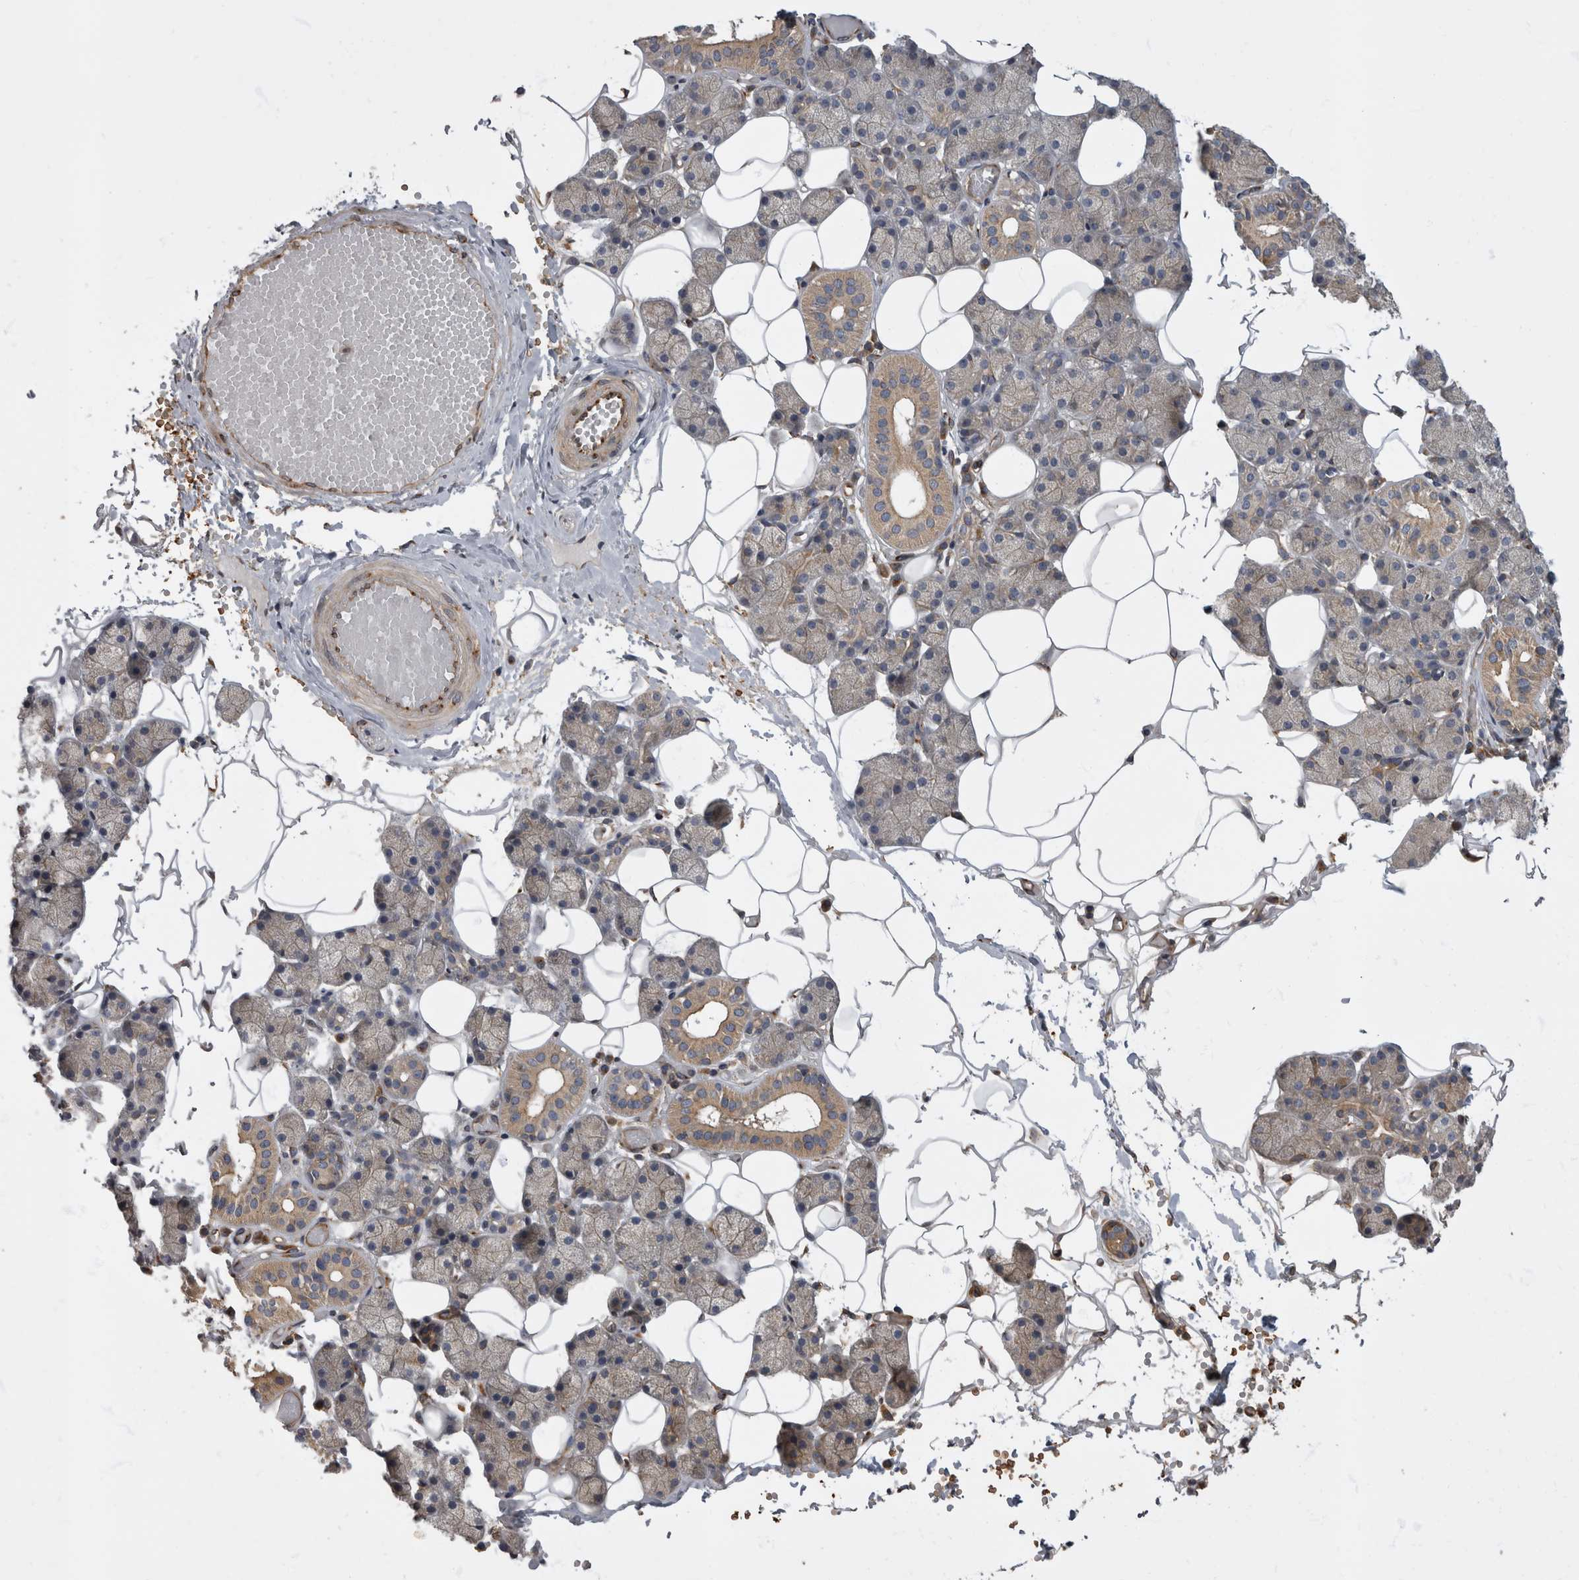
{"staining": {"intensity": "moderate", "quantity": "<25%", "location": "cytoplasmic/membranous"}, "tissue": "salivary gland", "cell_type": "Glandular cells", "image_type": "normal", "snomed": [{"axis": "morphology", "description": "Normal tissue, NOS"}, {"axis": "topography", "description": "Salivary gland"}], "caption": "The image exhibits staining of unremarkable salivary gland, revealing moderate cytoplasmic/membranous protein staining (brown color) within glandular cells.", "gene": "HOOK3", "patient": {"sex": "female", "age": 33}}